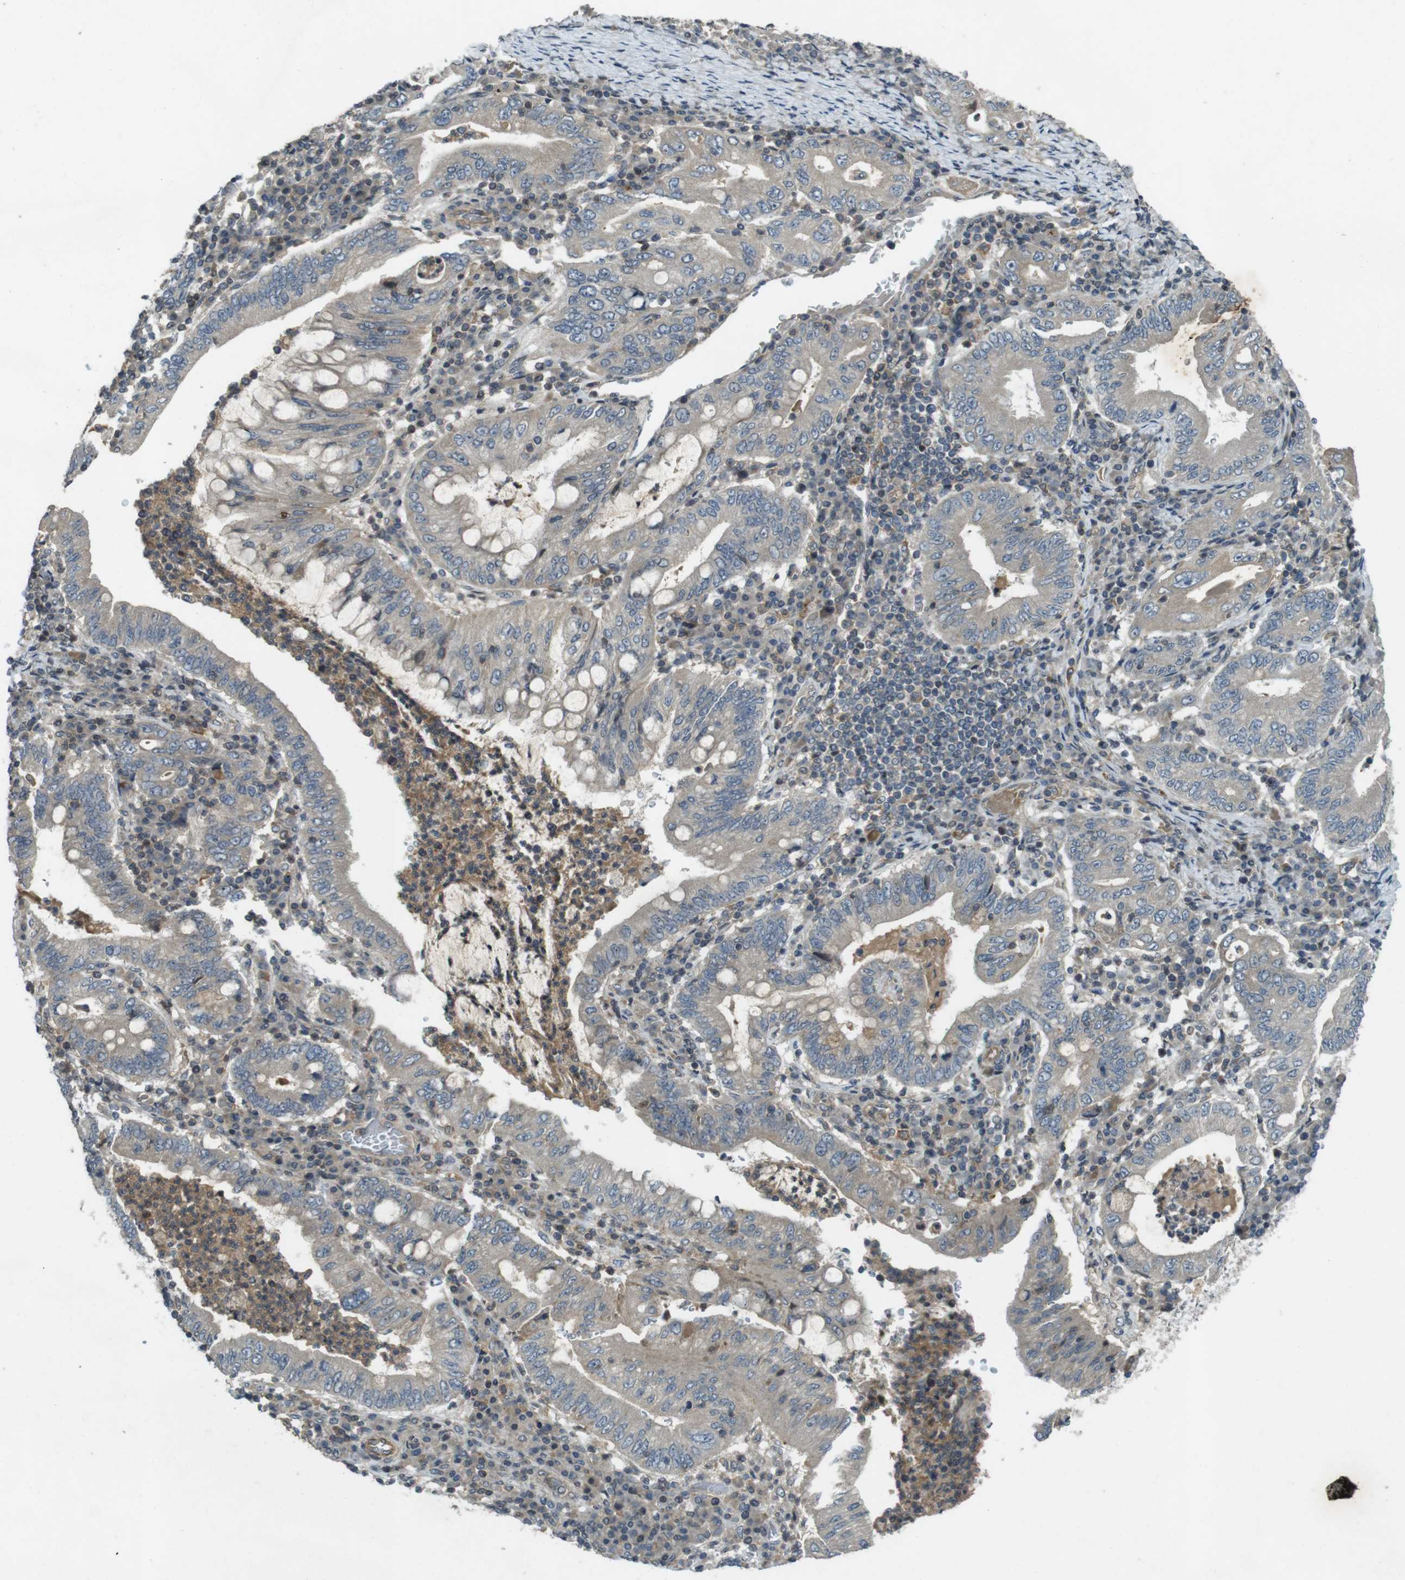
{"staining": {"intensity": "negative", "quantity": "none", "location": "none"}, "tissue": "stomach cancer", "cell_type": "Tumor cells", "image_type": "cancer", "snomed": [{"axis": "morphology", "description": "Normal tissue, NOS"}, {"axis": "morphology", "description": "Adenocarcinoma, NOS"}, {"axis": "topography", "description": "Esophagus"}, {"axis": "topography", "description": "Stomach, upper"}, {"axis": "topography", "description": "Peripheral nerve tissue"}], "caption": "DAB (3,3'-diaminobenzidine) immunohistochemical staining of stomach adenocarcinoma exhibits no significant positivity in tumor cells. (Brightfield microscopy of DAB (3,3'-diaminobenzidine) immunohistochemistry at high magnification).", "gene": "ZYX", "patient": {"sex": "male", "age": 62}}